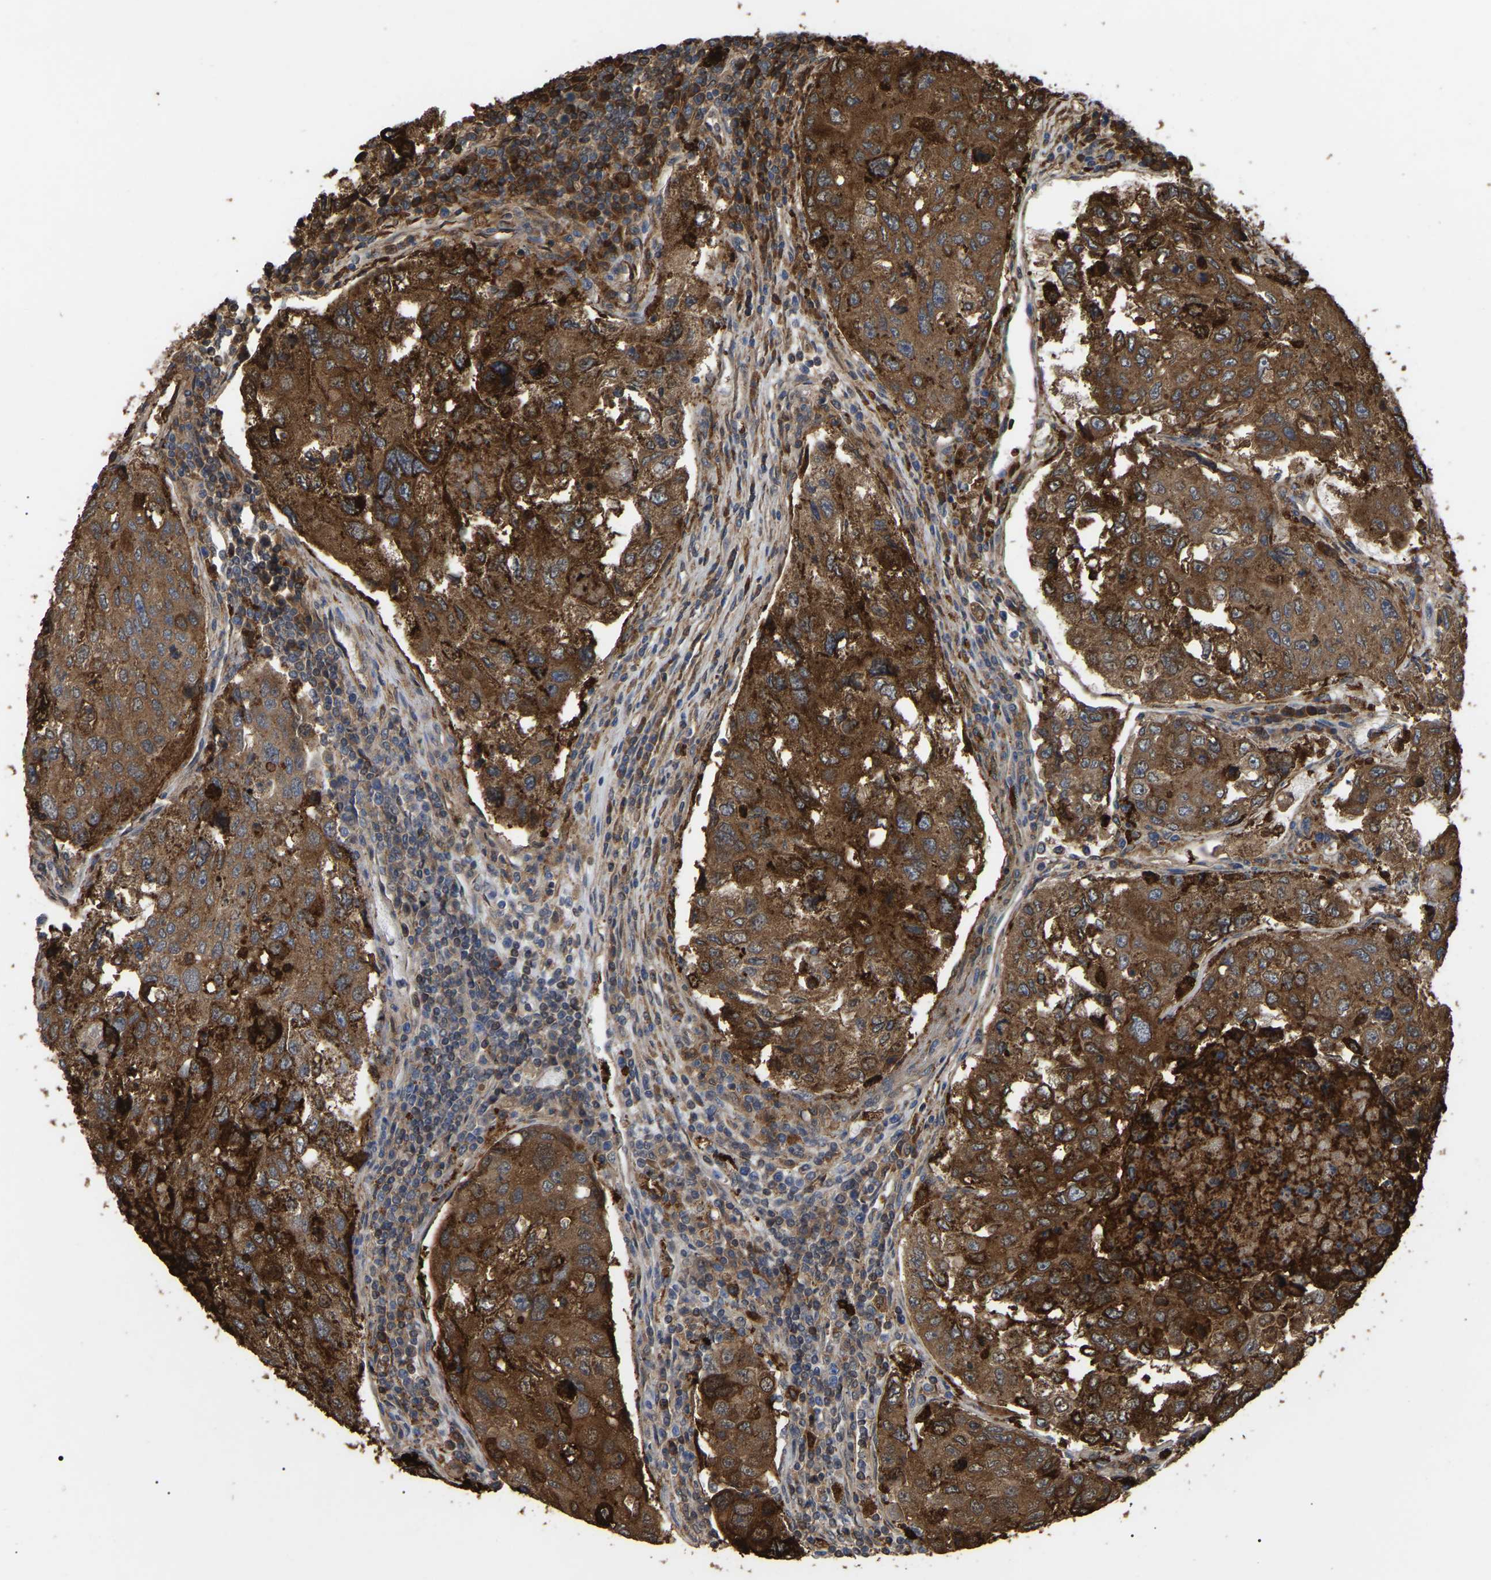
{"staining": {"intensity": "strong", "quantity": ">75%", "location": "cytoplasmic/membranous"}, "tissue": "urothelial cancer", "cell_type": "Tumor cells", "image_type": "cancer", "snomed": [{"axis": "morphology", "description": "Urothelial carcinoma, High grade"}, {"axis": "topography", "description": "Lymph node"}, {"axis": "topography", "description": "Urinary bladder"}], "caption": "Tumor cells exhibit strong cytoplasmic/membranous staining in approximately >75% of cells in urothelial cancer.", "gene": "CIT", "patient": {"sex": "male", "age": 51}}